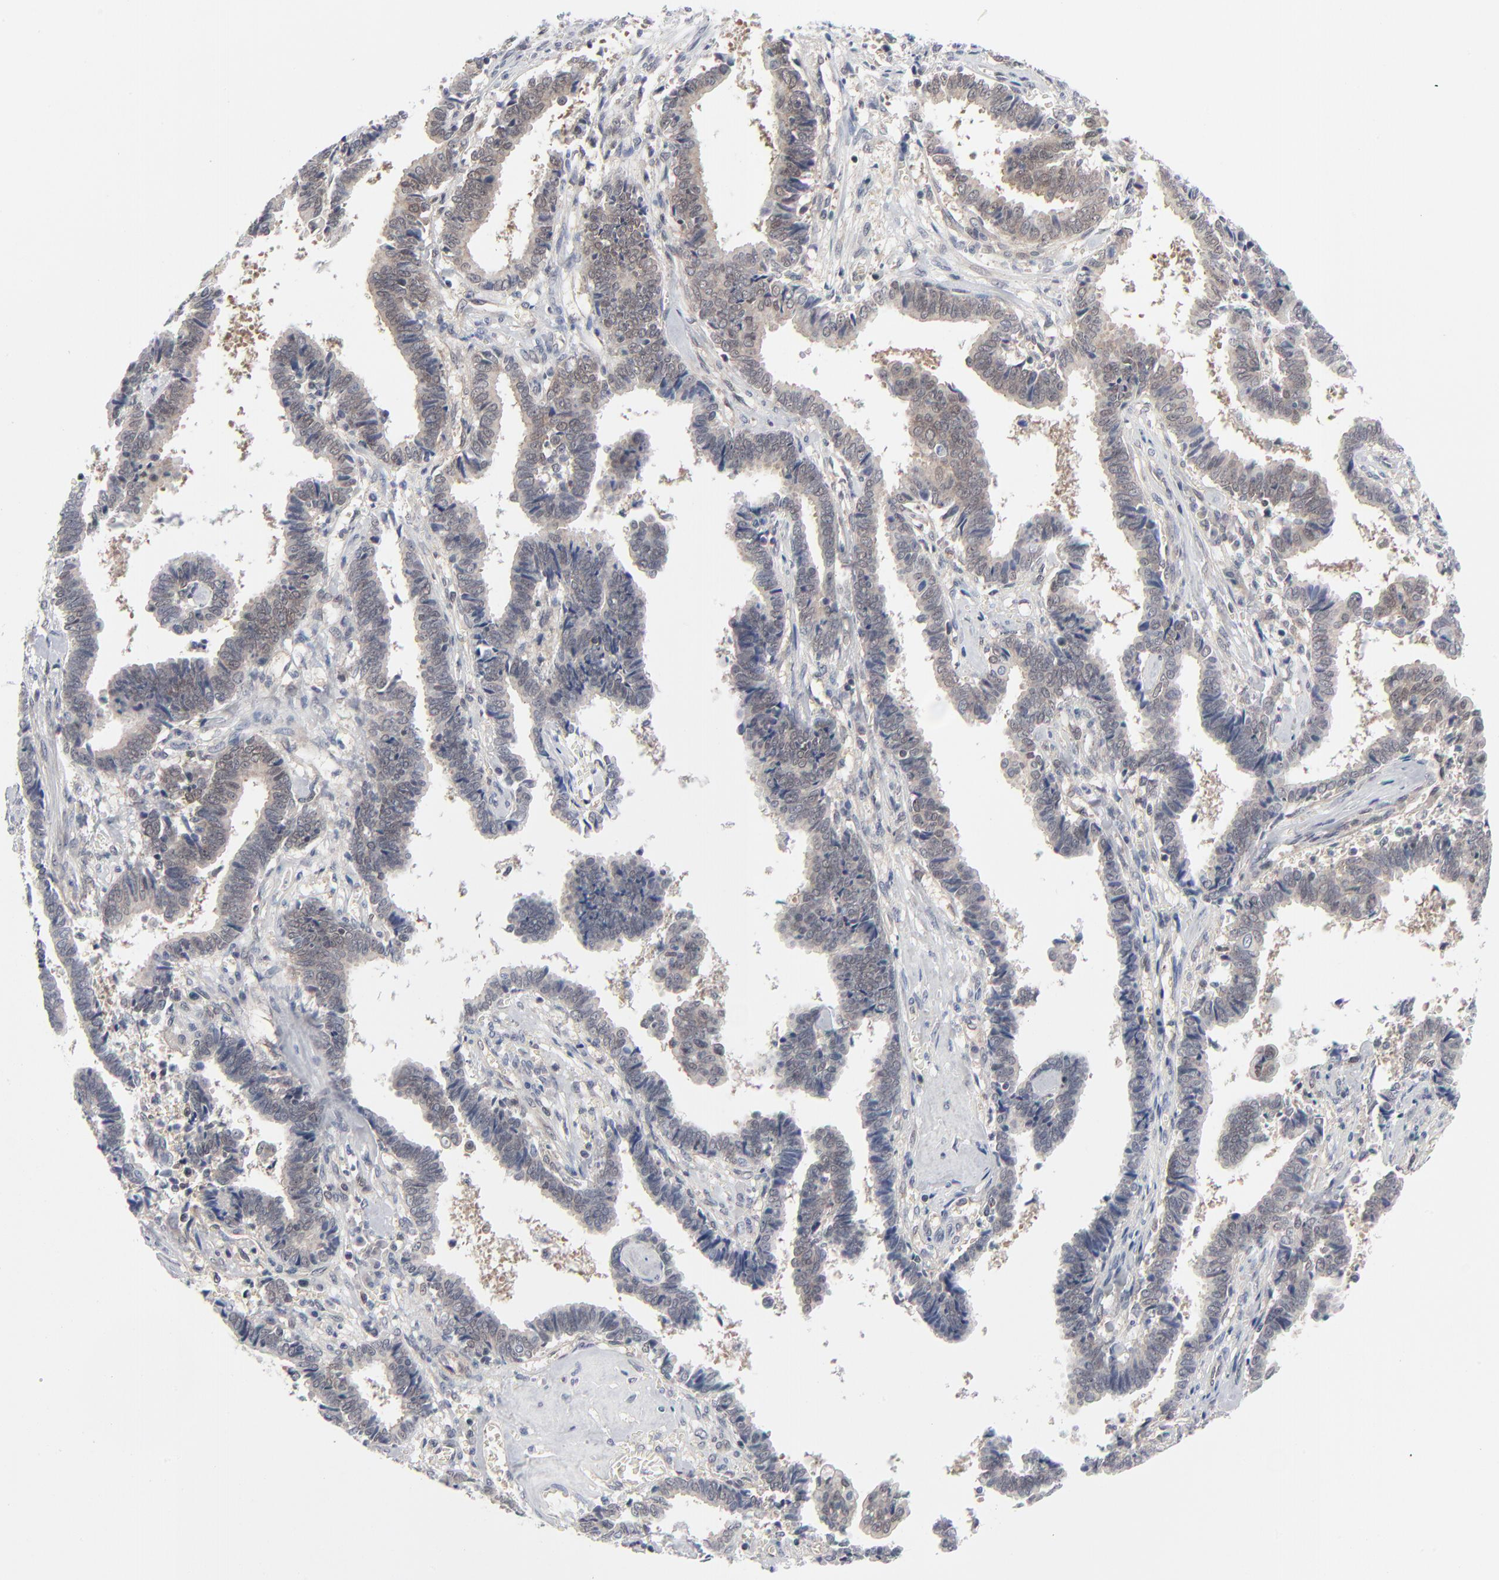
{"staining": {"intensity": "weak", "quantity": ">75%", "location": "cytoplasmic/membranous"}, "tissue": "liver cancer", "cell_type": "Tumor cells", "image_type": "cancer", "snomed": [{"axis": "morphology", "description": "Cholangiocarcinoma"}, {"axis": "topography", "description": "Liver"}], "caption": "Brown immunohistochemical staining in human liver cancer (cholangiocarcinoma) demonstrates weak cytoplasmic/membranous positivity in approximately >75% of tumor cells.", "gene": "RPS6KB1", "patient": {"sex": "male", "age": 57}}